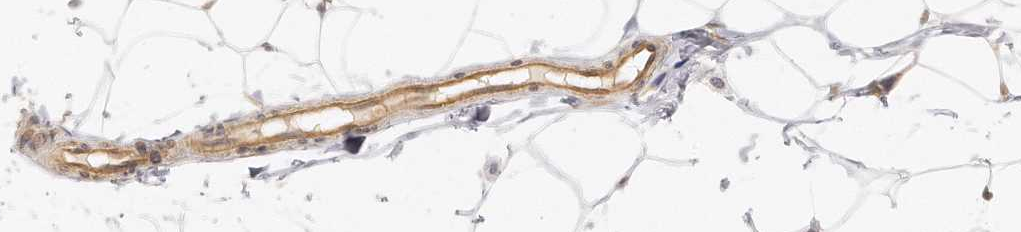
{"staining": {"intensity": "moderate", "quantity": "25%-75%", "location": "cytoplasmic/membranous"}, "tissue": "adipose tissue", "cell_type": "Adipocytes", "image_type": "normal", "snomed": [{"axis": "morphology", "description": "Normal tissue, NOS"}, {"axis": "topography", "description": "Soft tissue"}], "caption": "Immunohistochemistry of normal human adipose tissue exhibits medium levels of moderate cytoplasmic/membranous staining in about 25%-75% of adipocytes. (Stains: DAB (3,3'-diaminobenzidine) in brown, nuclei in blue, Microscopy: brightfield microscopy at high magnification).", "gene": "CHST7", "patient": {"sex": "male", "age": 26}}